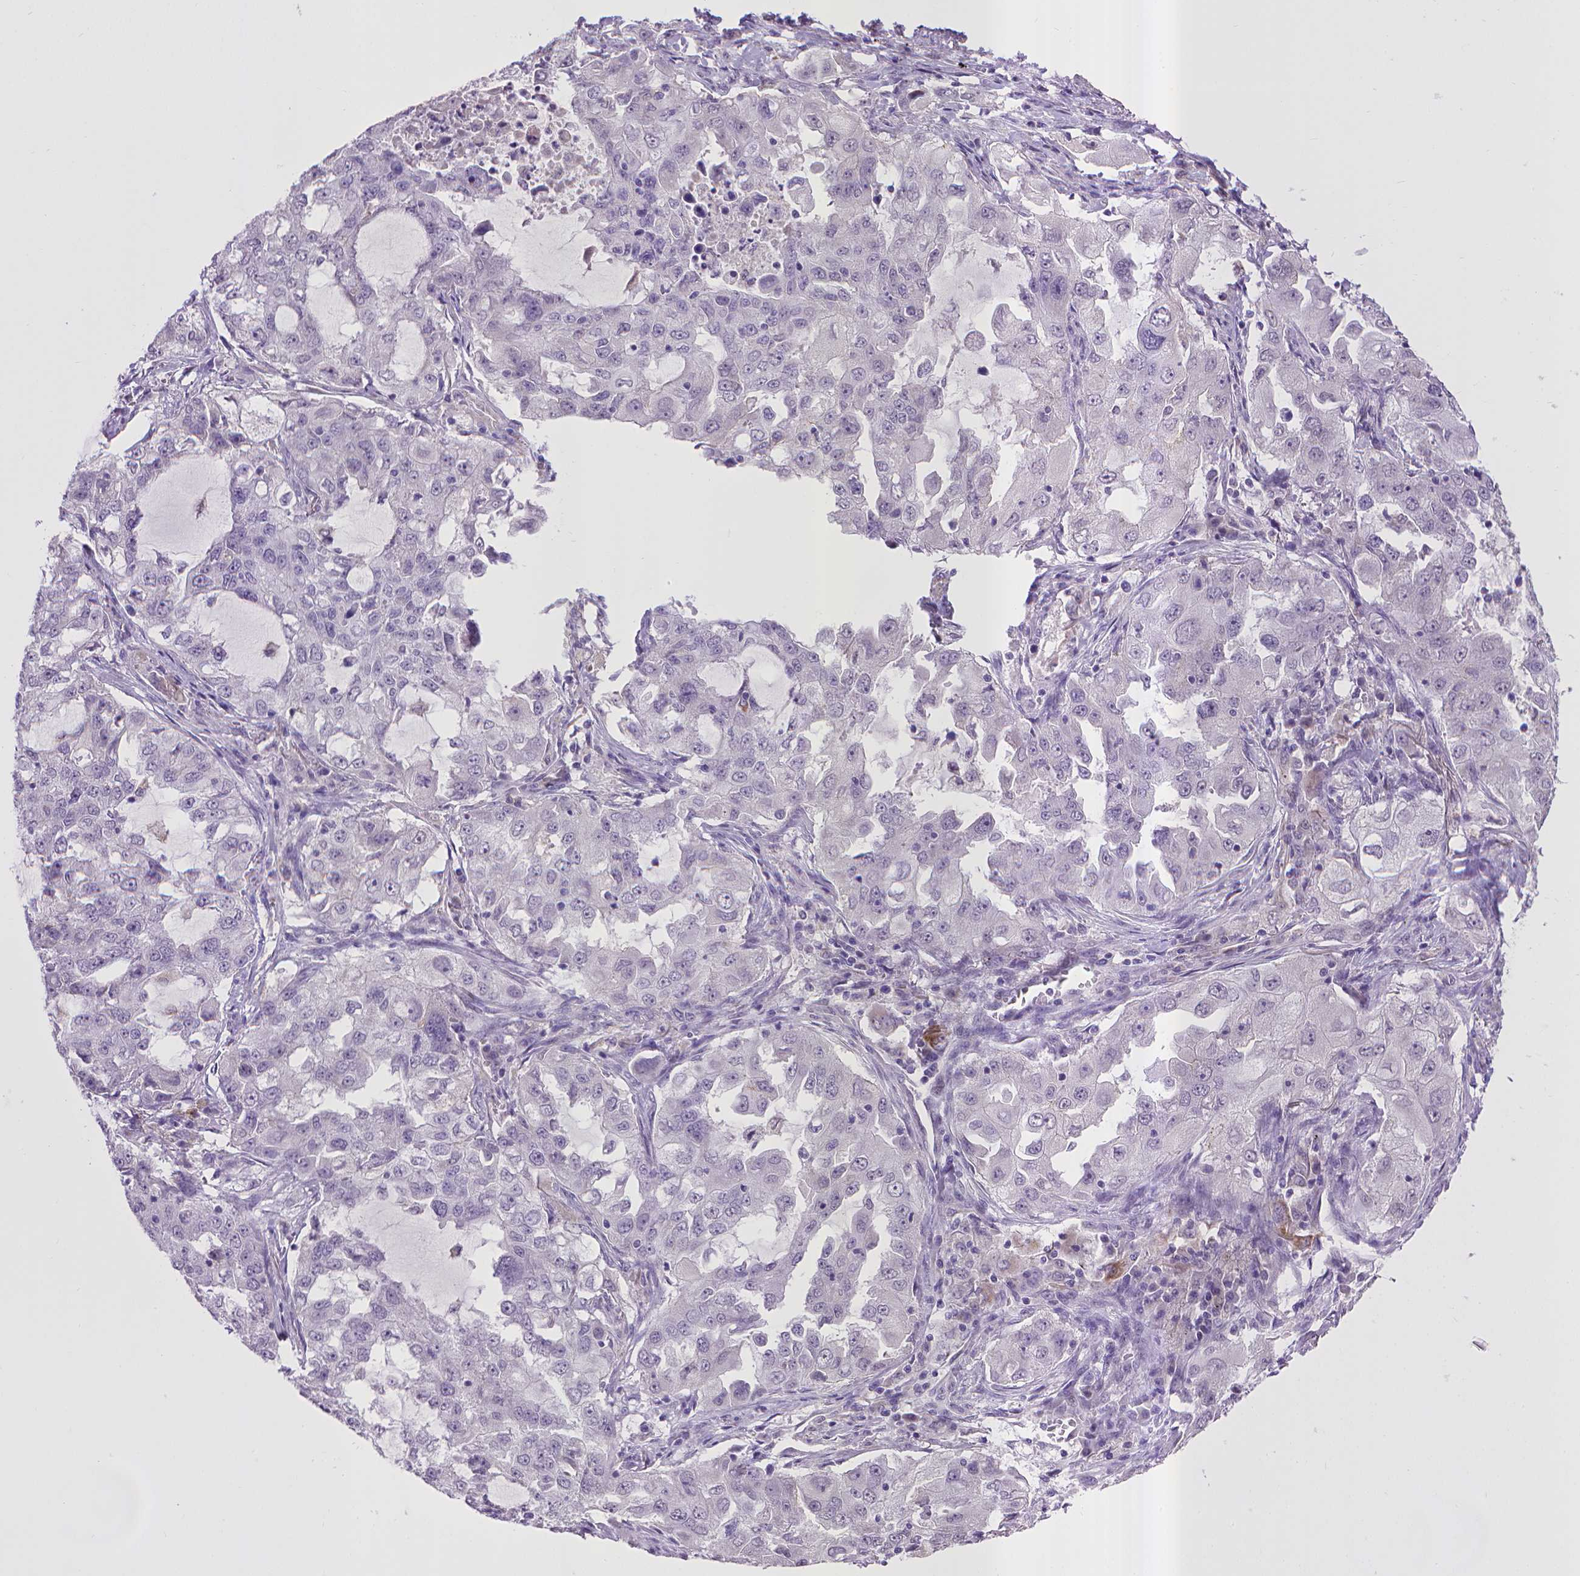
{"staining": {"intensity": "negative", "quantity": "none", "location": "none"}, "tissue": "lung cancer", "cell_type": "Tumor cells", "image_type": "cancer", "snomed": [{"axis": "morphology", "description": "Adenocarcinoma, NOS"}, {"axis": "topography", "description": "Lung"}], "caption": "Immunohistochemistry micrograph of neoplastic tissue: human adenocarcinoma (lung) stained with DAB reveals no significant protein staining in tumor cells.", "gene": "KMO", "patient": {"sex": "female", "age": 61}}